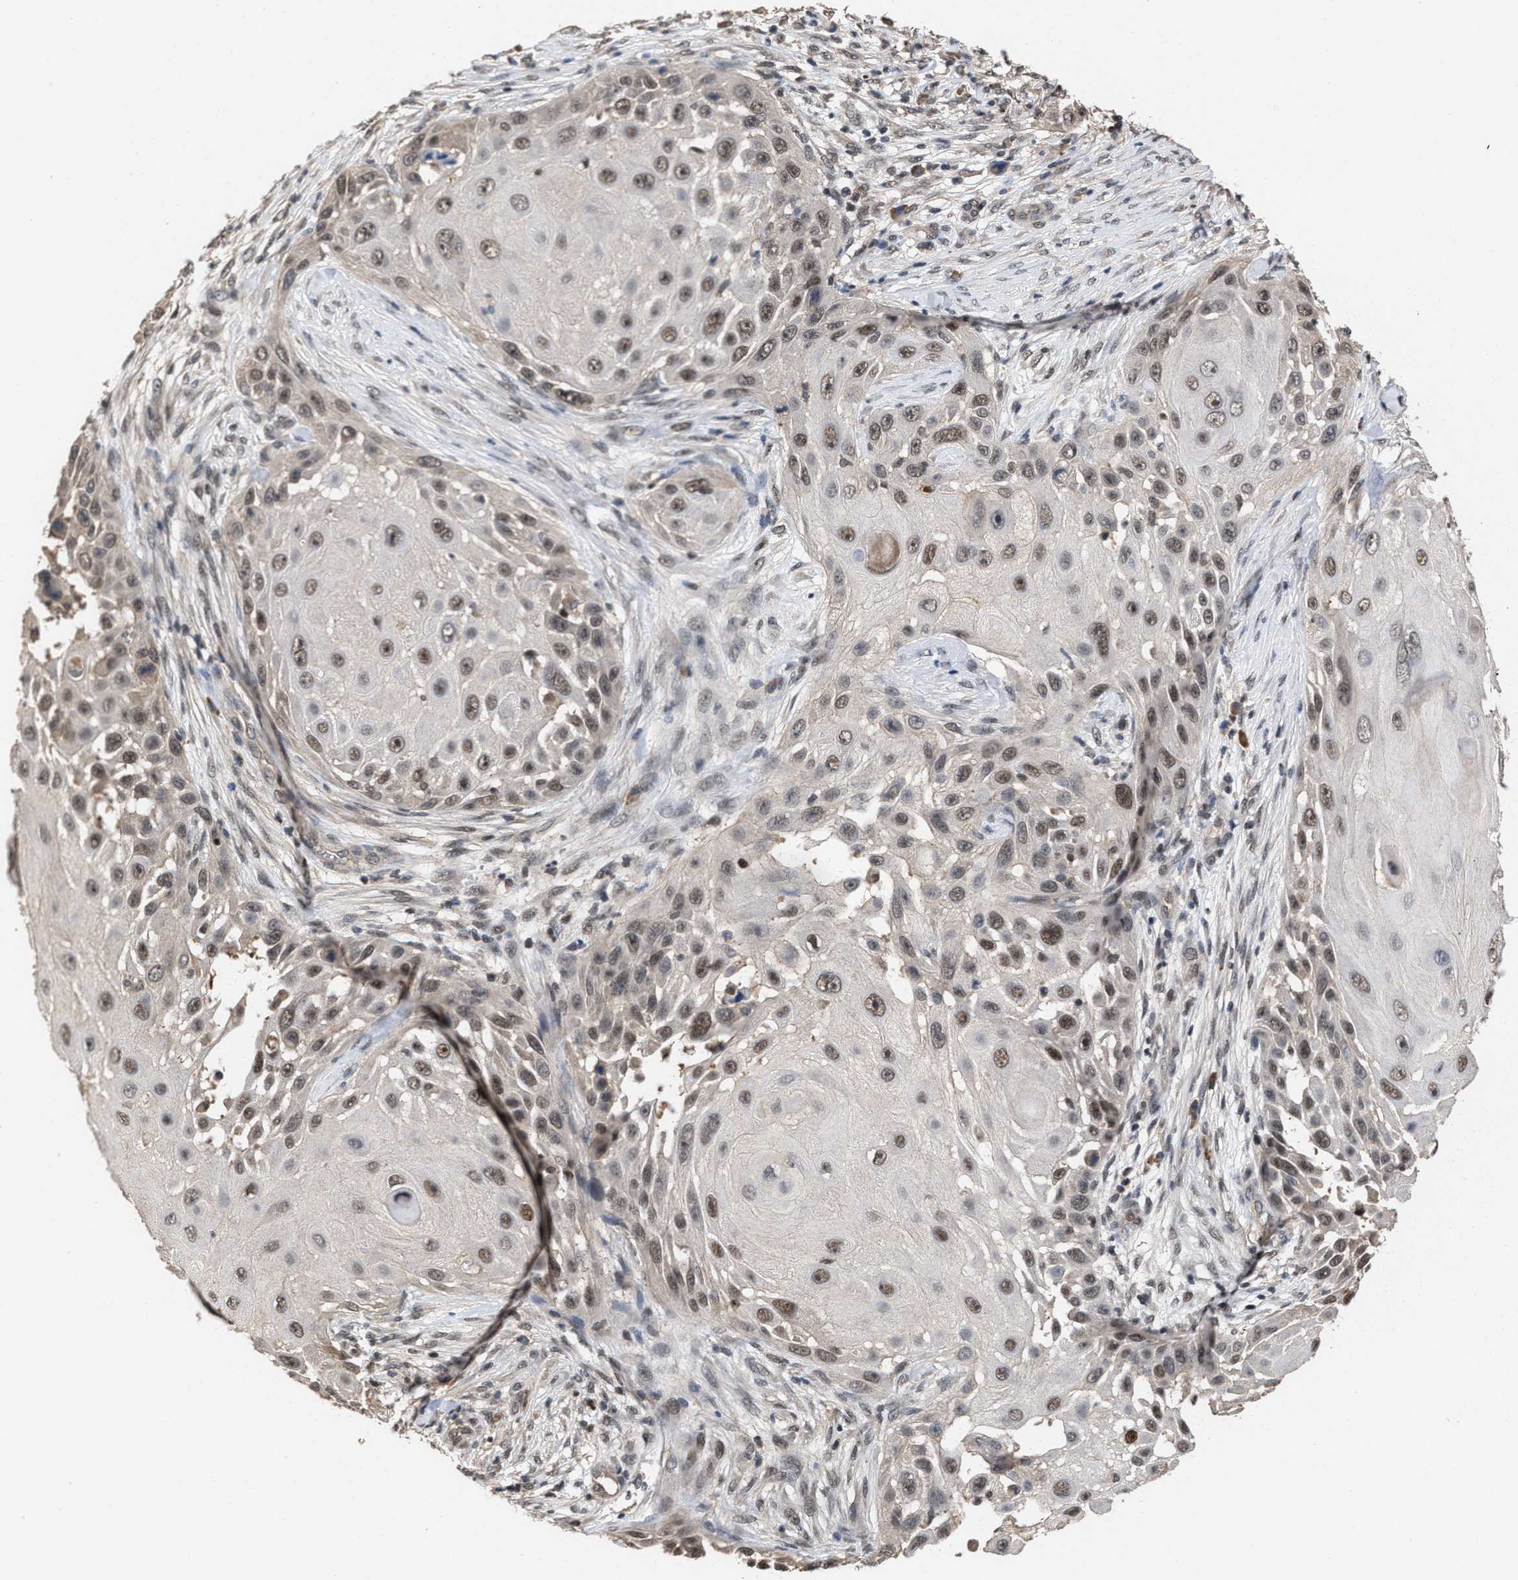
{"staining": {"intensity": "weak", "quantity": ">75%", "location": "nuclear"}, "tissue": "skin cancer", "cell_type": "Tumor cells", "image_type": "cancer", "snomed": [{"axis": "morphology", "description": "Squamous cell carcinoma, NOS"}, {"axis": "topography", "description": "Skin"}], "caption": "Weak nuclear protein staining is seen in approximately >75% of tumor cells in squamous cell carcinoma (skin).", "gene": "C9orf78", "patient": {"sex": "female", "age": 44}}